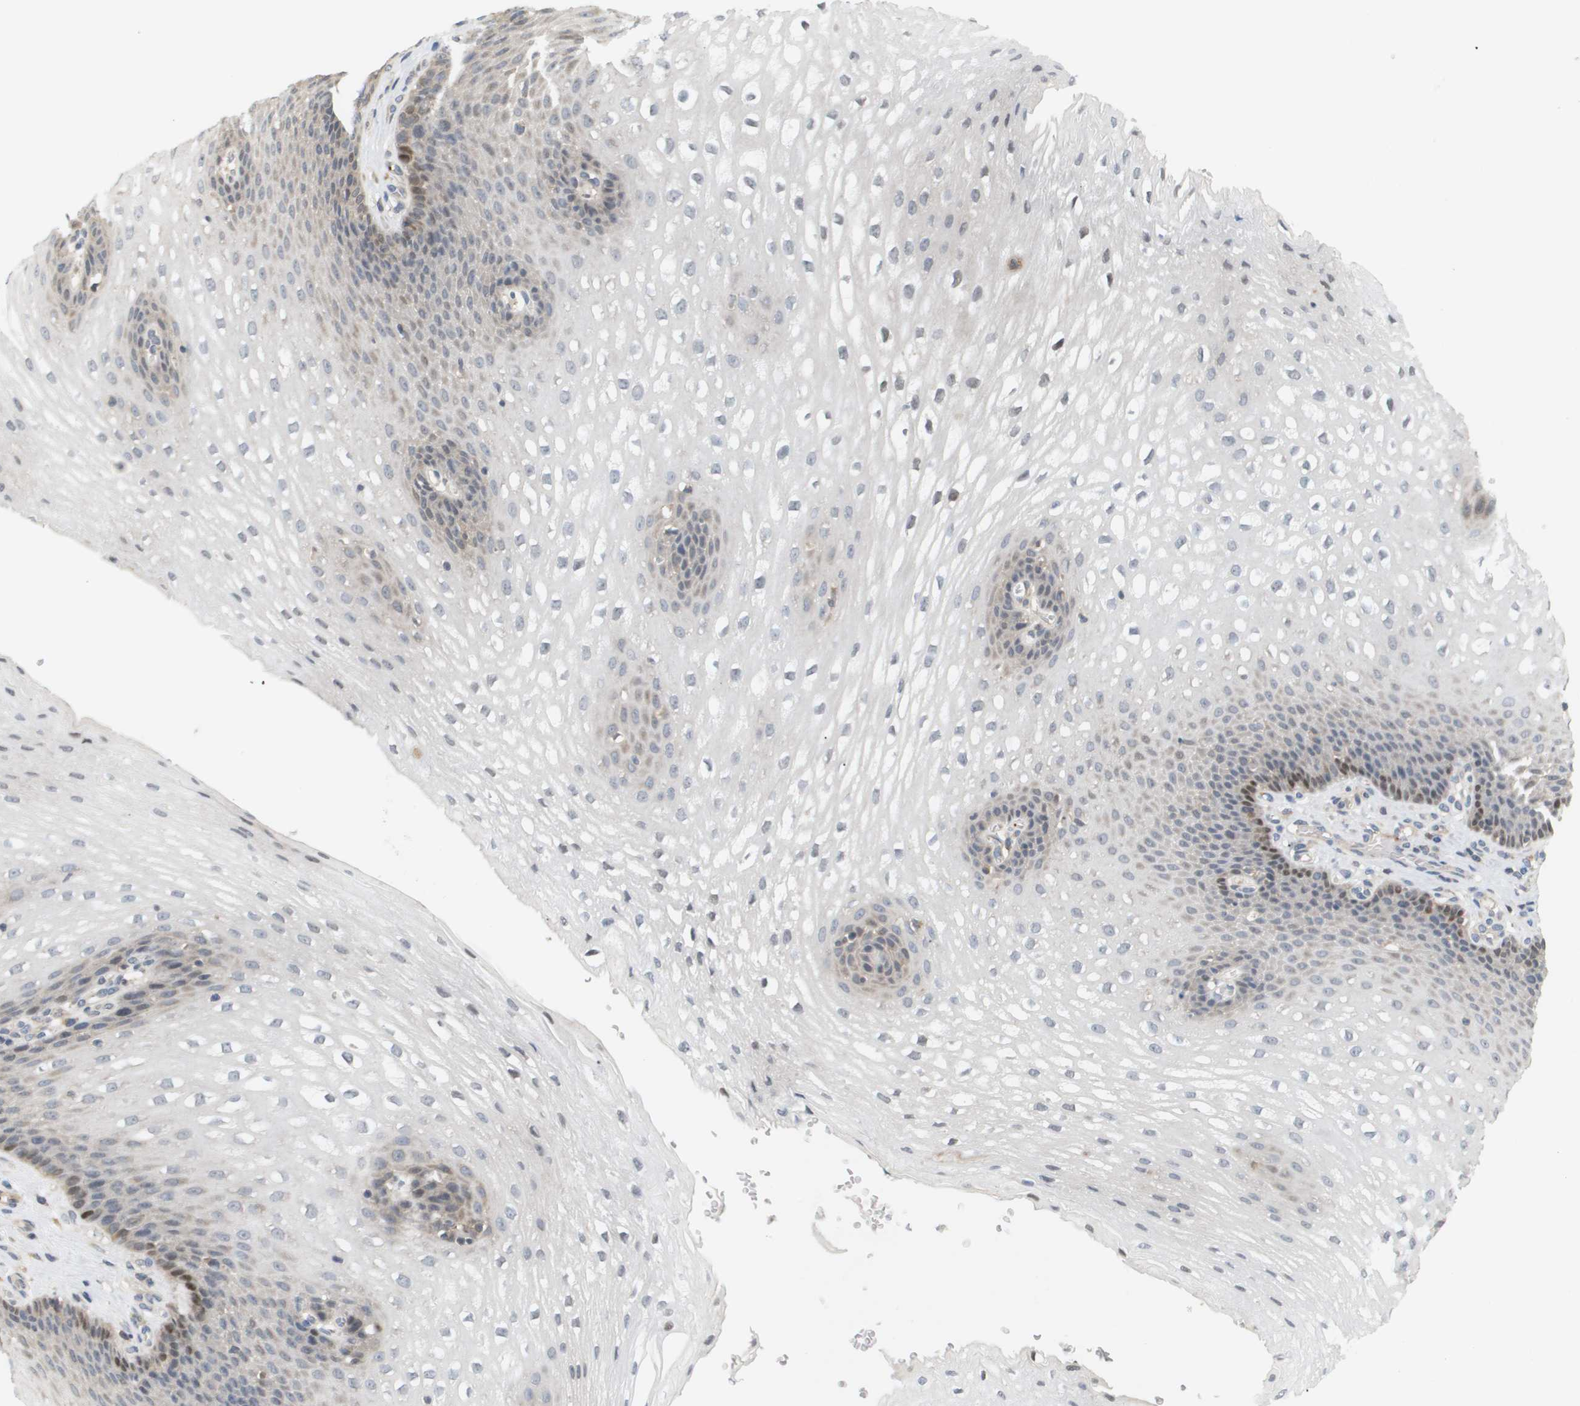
{"staining": {"intensity": "moderate", "quantity": "<25%", "location": "nuclear"}, "tissue": "esophagus", "cell_type": "Squamous epithelial cells", "image_type": "normal", "snomed": [{"axis": "morphology", "description": "Normal tissue, NOS"}, {"axis": "topography", "description": "Esophagus"}], "caption": "A low amount of moderate nuclear expression is present in about <25% of squamous epithelial cells in normal esophagus.", "gene": "CORO2B", "patient": {"sex": "male", "age": 48}}